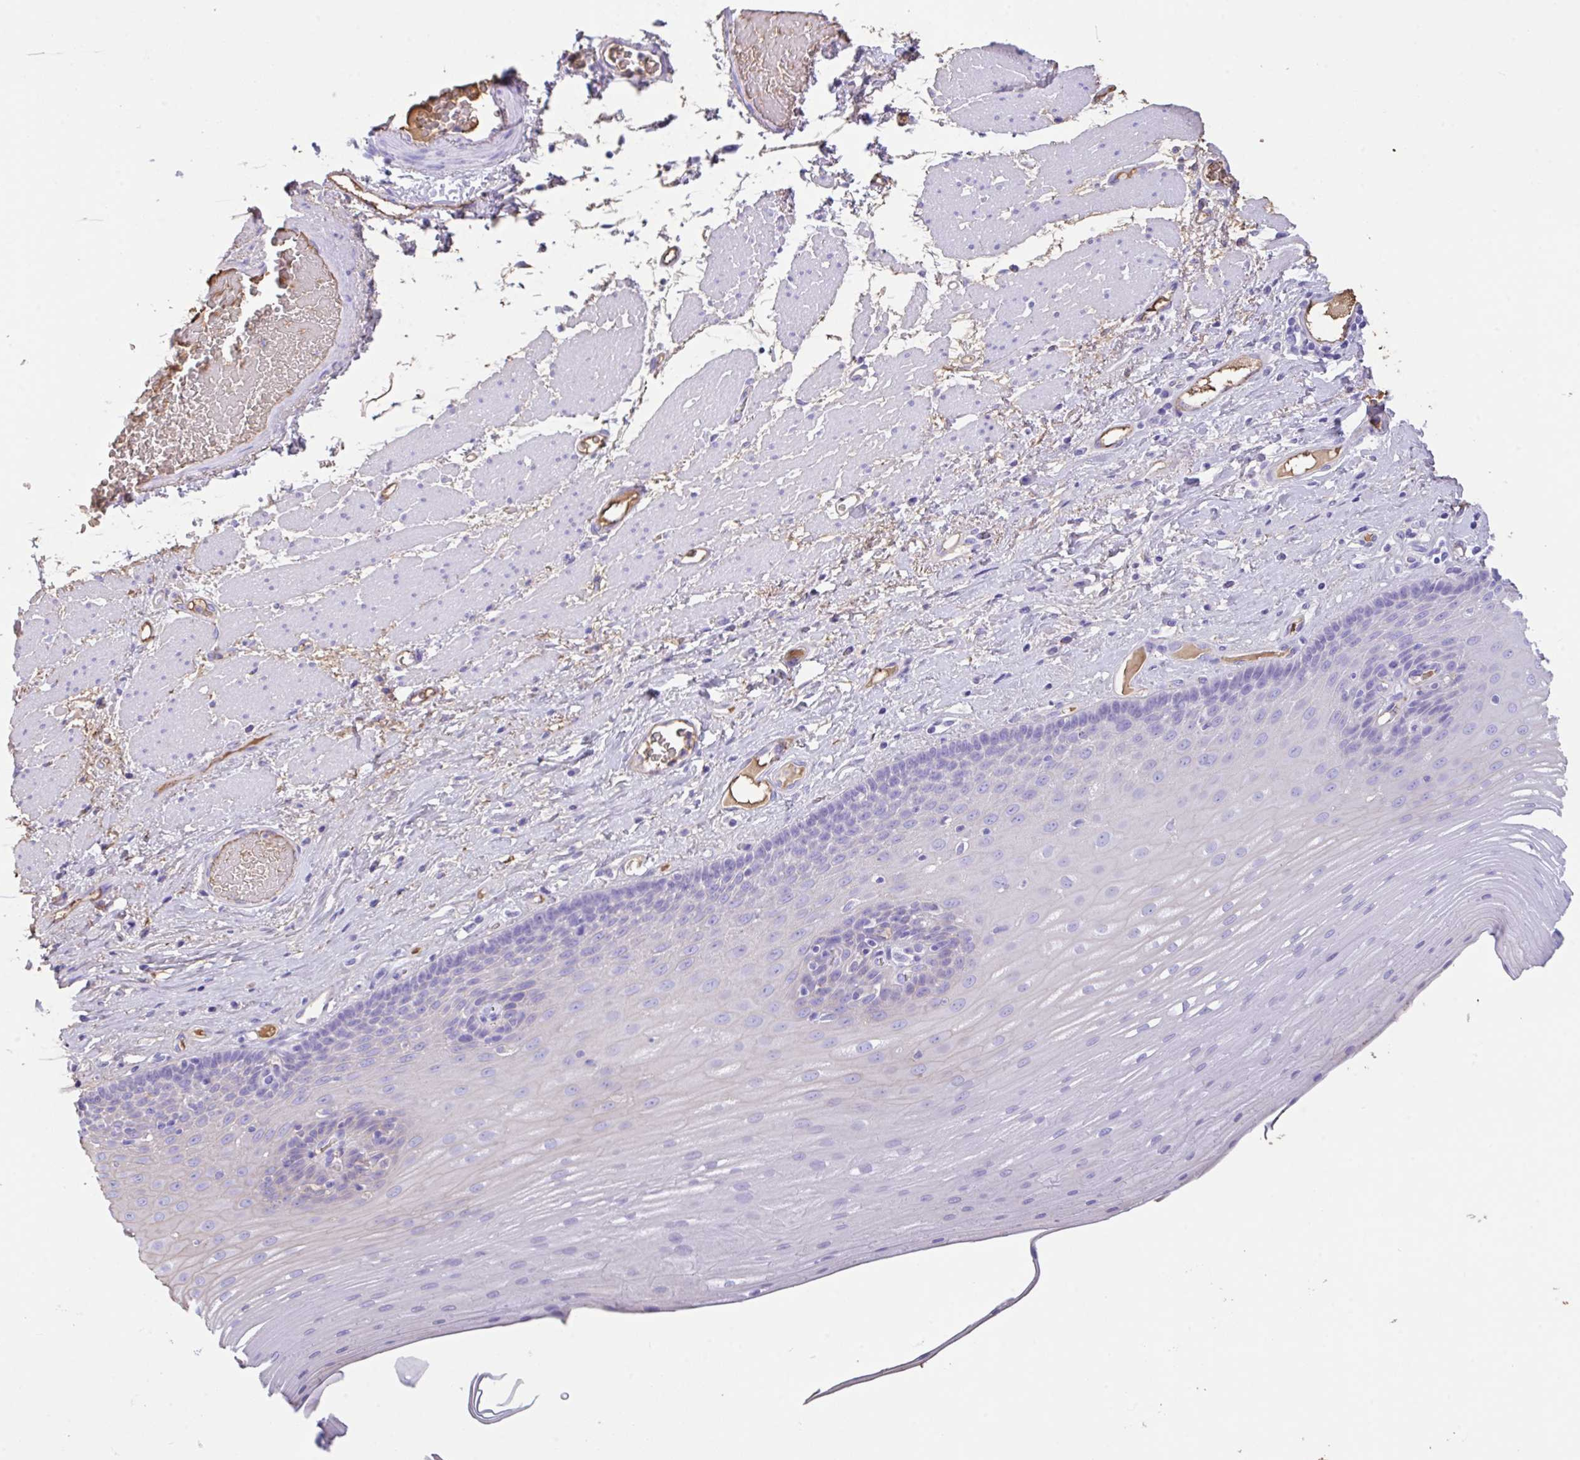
{"staining": {"intensity": "negative", "quantity": "none", "location": "none"}, "tissue": "esophagus", "cell_type": "Squamous epithelial cells", "image_type": "normal", "snomed": [{"axis": "morphology", "description": "Normal tissue, NOS"}, {"axis": "topography", "description": "Esophagus"}], "caption": "This is an immunohistochemistry (IHC) micrograph of unremarkable esophagus. There is no positivity in squamous epithelial cells.", "gene": "HOXC12", "patient": {"sex": "male", "age": 62}}